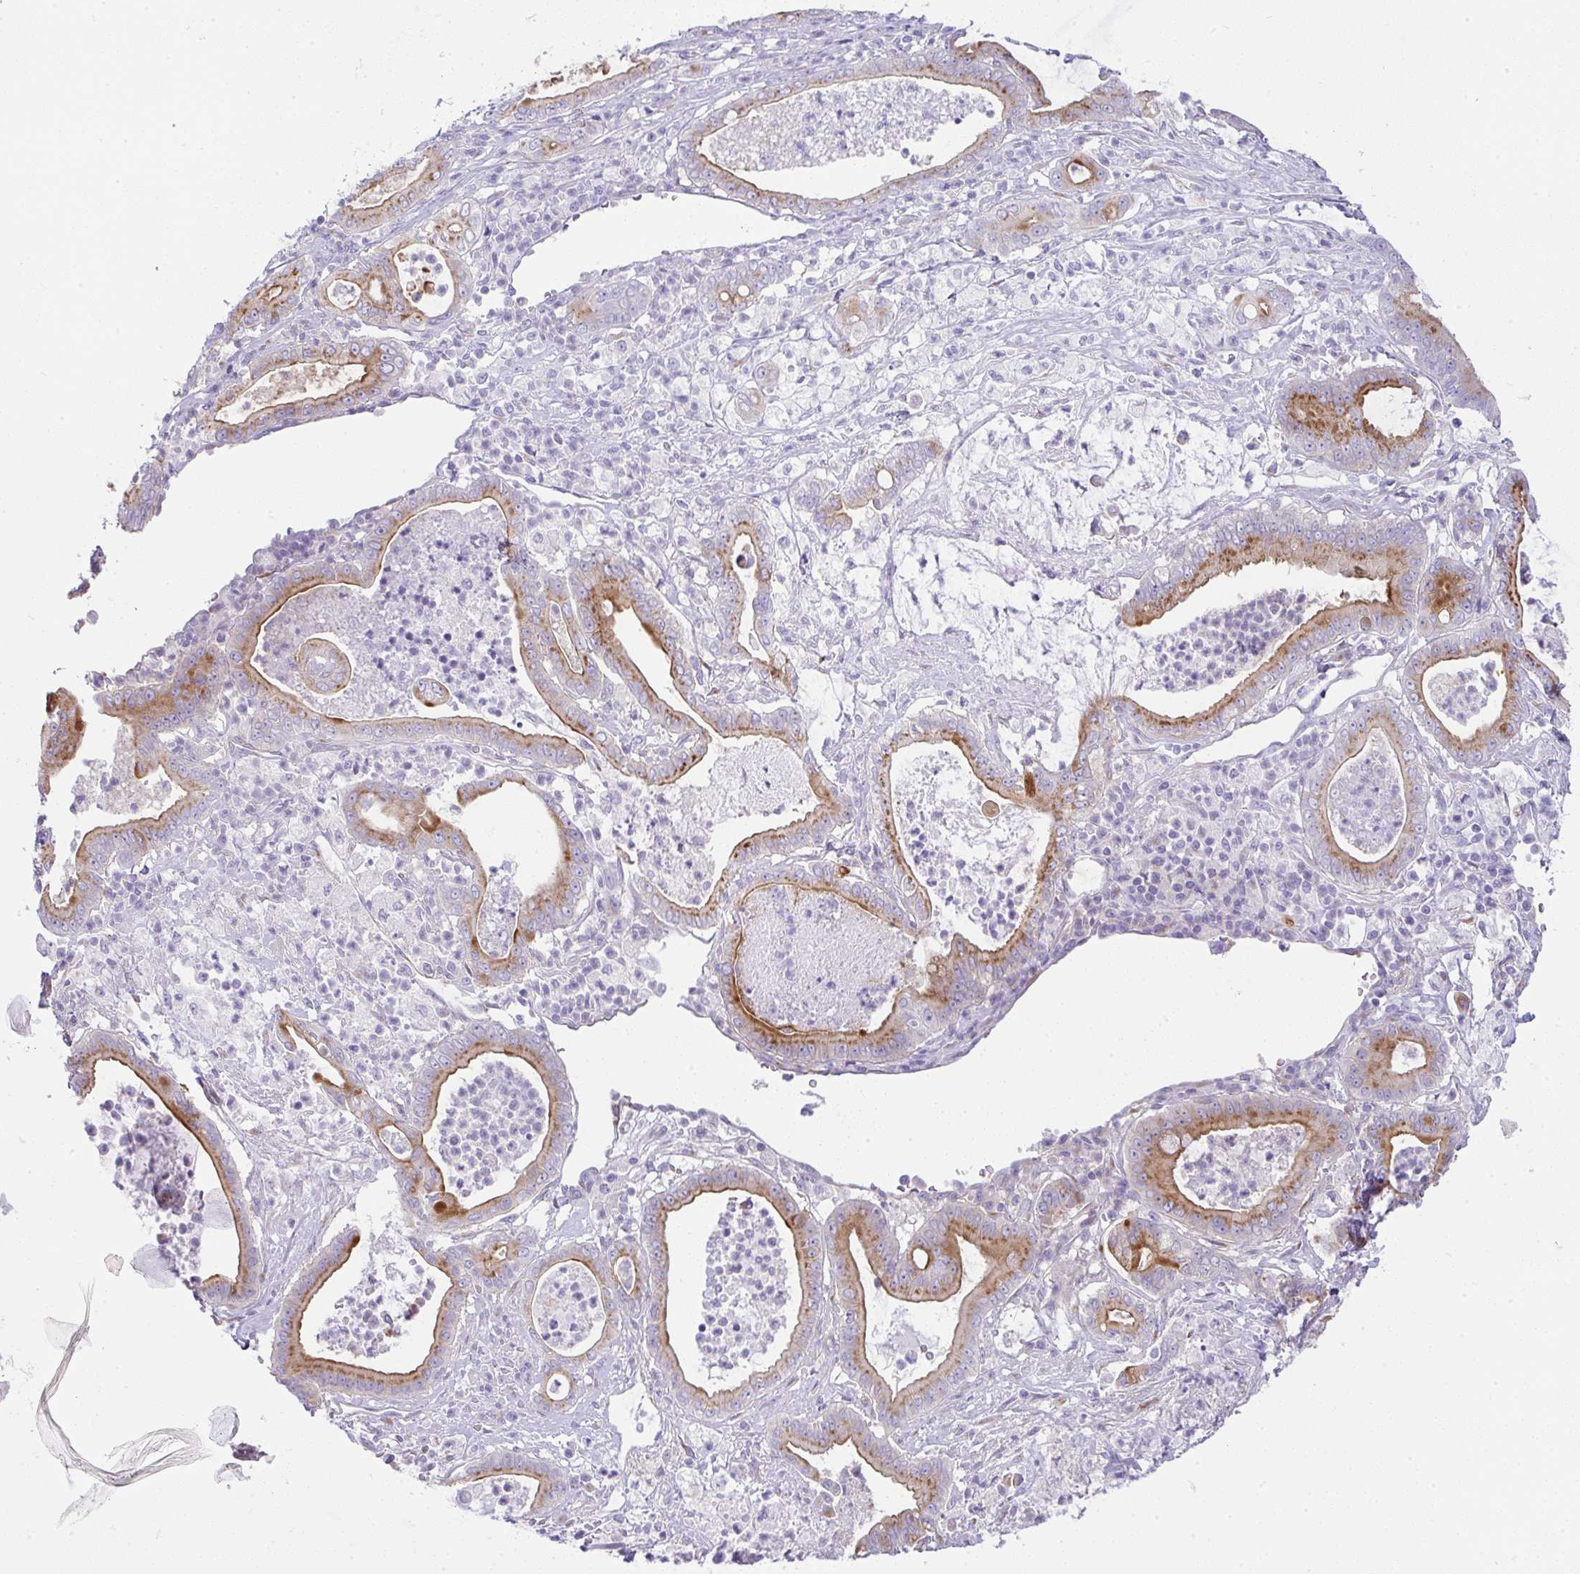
{"staining": {"intensity": "moderate", "quantity": ">75%", "location": "cytoplasmic/membranous"}, "tissue": "pancreatic cancer", "cell_type": "Tumor cells", "image_type": "cancer", "snomed": [{"axis": "morphology", "description": "Adenocarcinoma, NOS"}, {"axis": "topography", "description": "Pancreas"}], "caption": "Tumor cells reveal medium levels of moderate cytoplasmic/membranous staining in about >75% of cells in pancreatic cancer. The staining was performed using DAB to visualize the protein expression in brown, while the nuclei were stained in blue with hematoxylin (Magnification: 20x).", "gene": "FAM177A1", "patient": {"sex": "male", "age": 71}}